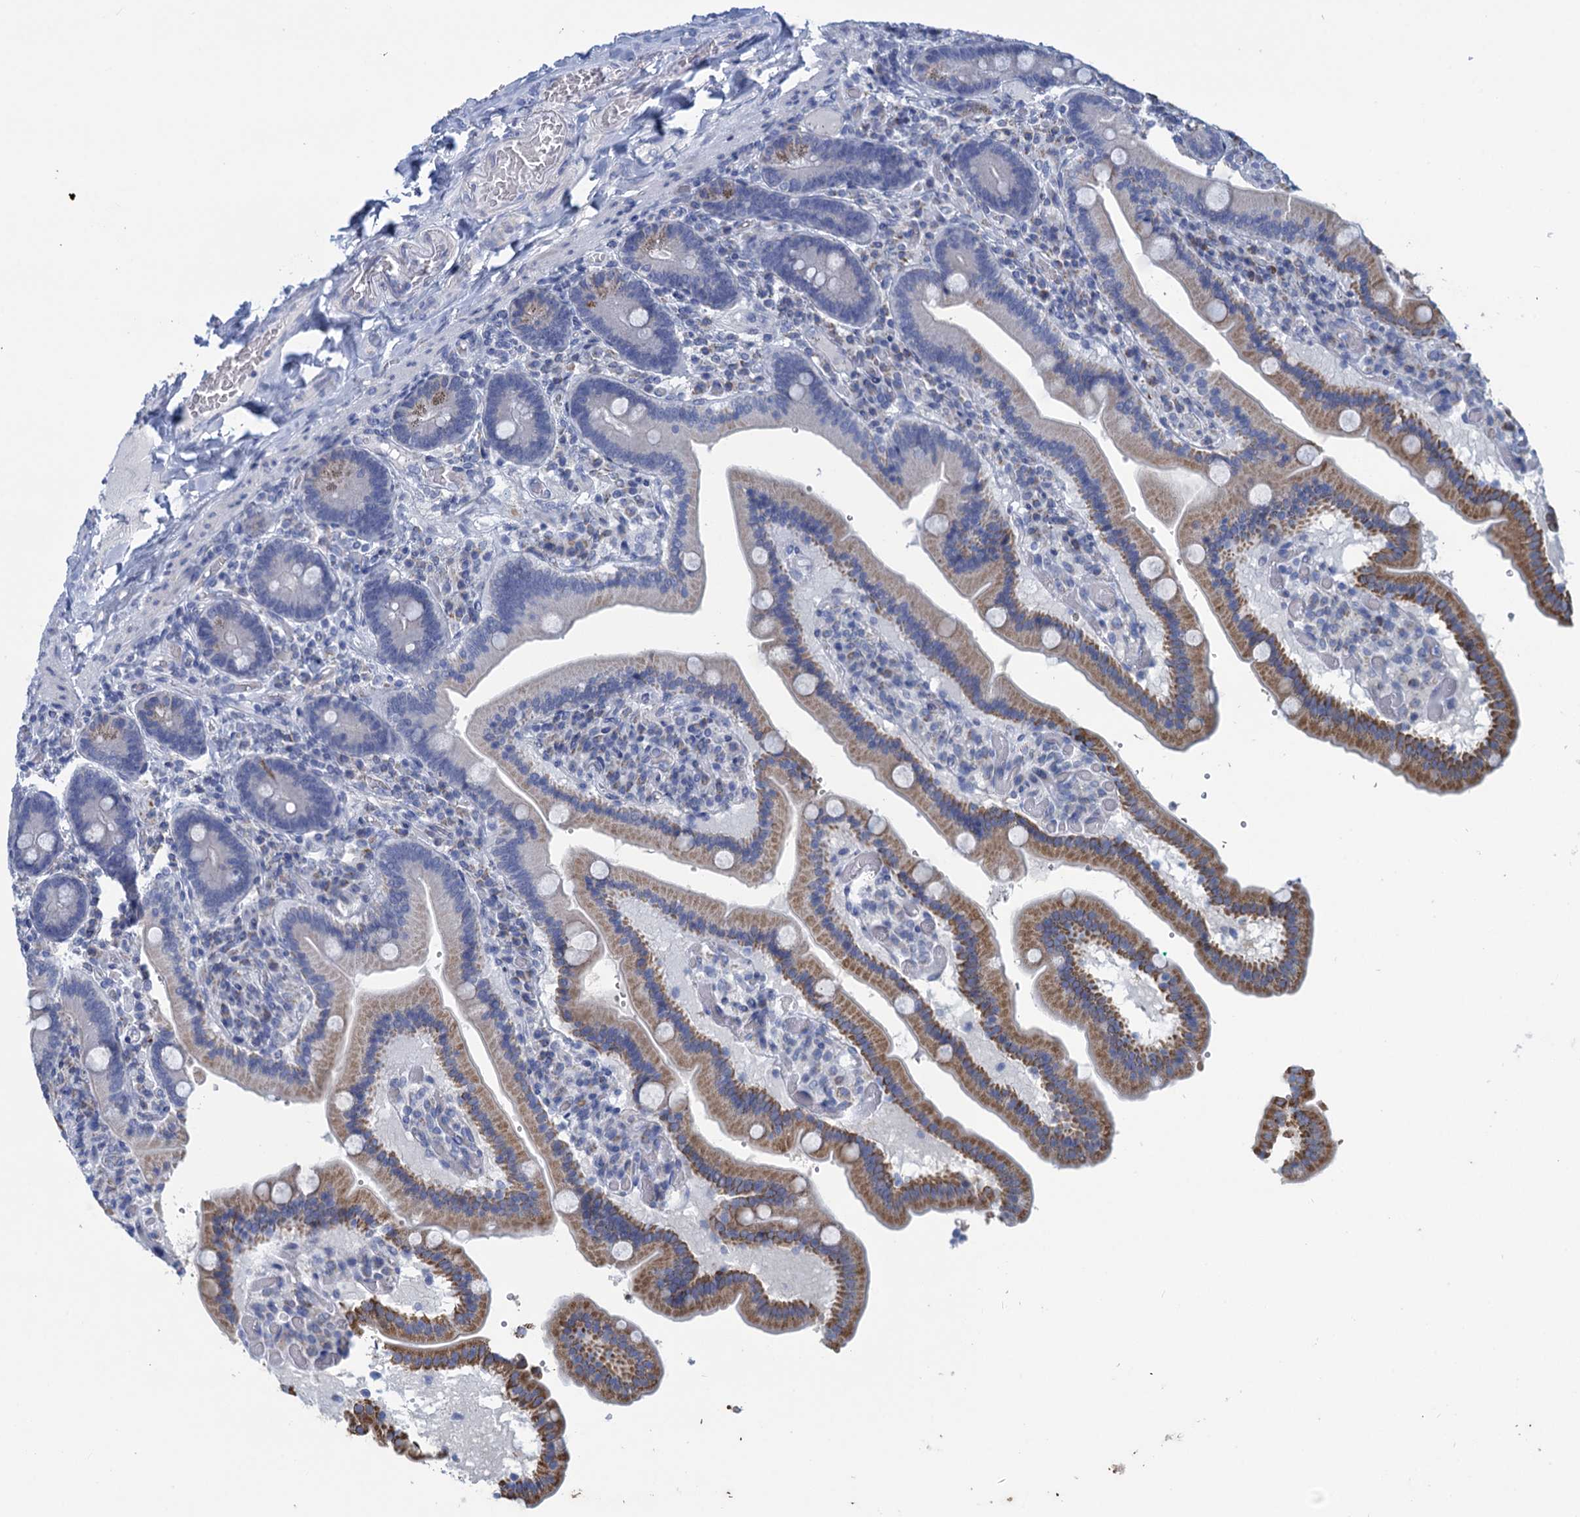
{"staining": {"intensity": "moderate", "quantity": "25%-75%", "location": "cytoplasmic/membranous"}, "tissue": "duodenum", "cell_type": "Glandular cells", "image_type": "normal", "snomed": [{"axis": "morphology", "description": "Normal tissue, NOS"}, {"axis": "topography", "description": "Duodenum"}], "caption": "Immunohistochemistry image of unremarkable human duodenum stained for a protein (brown), which reveals medium levels of moderate cytoplasmic/membranous positivity in about 25%-75% of glandular cells.", "gene": "SCEL", "patient": {"sex": "female", "age": 62}}